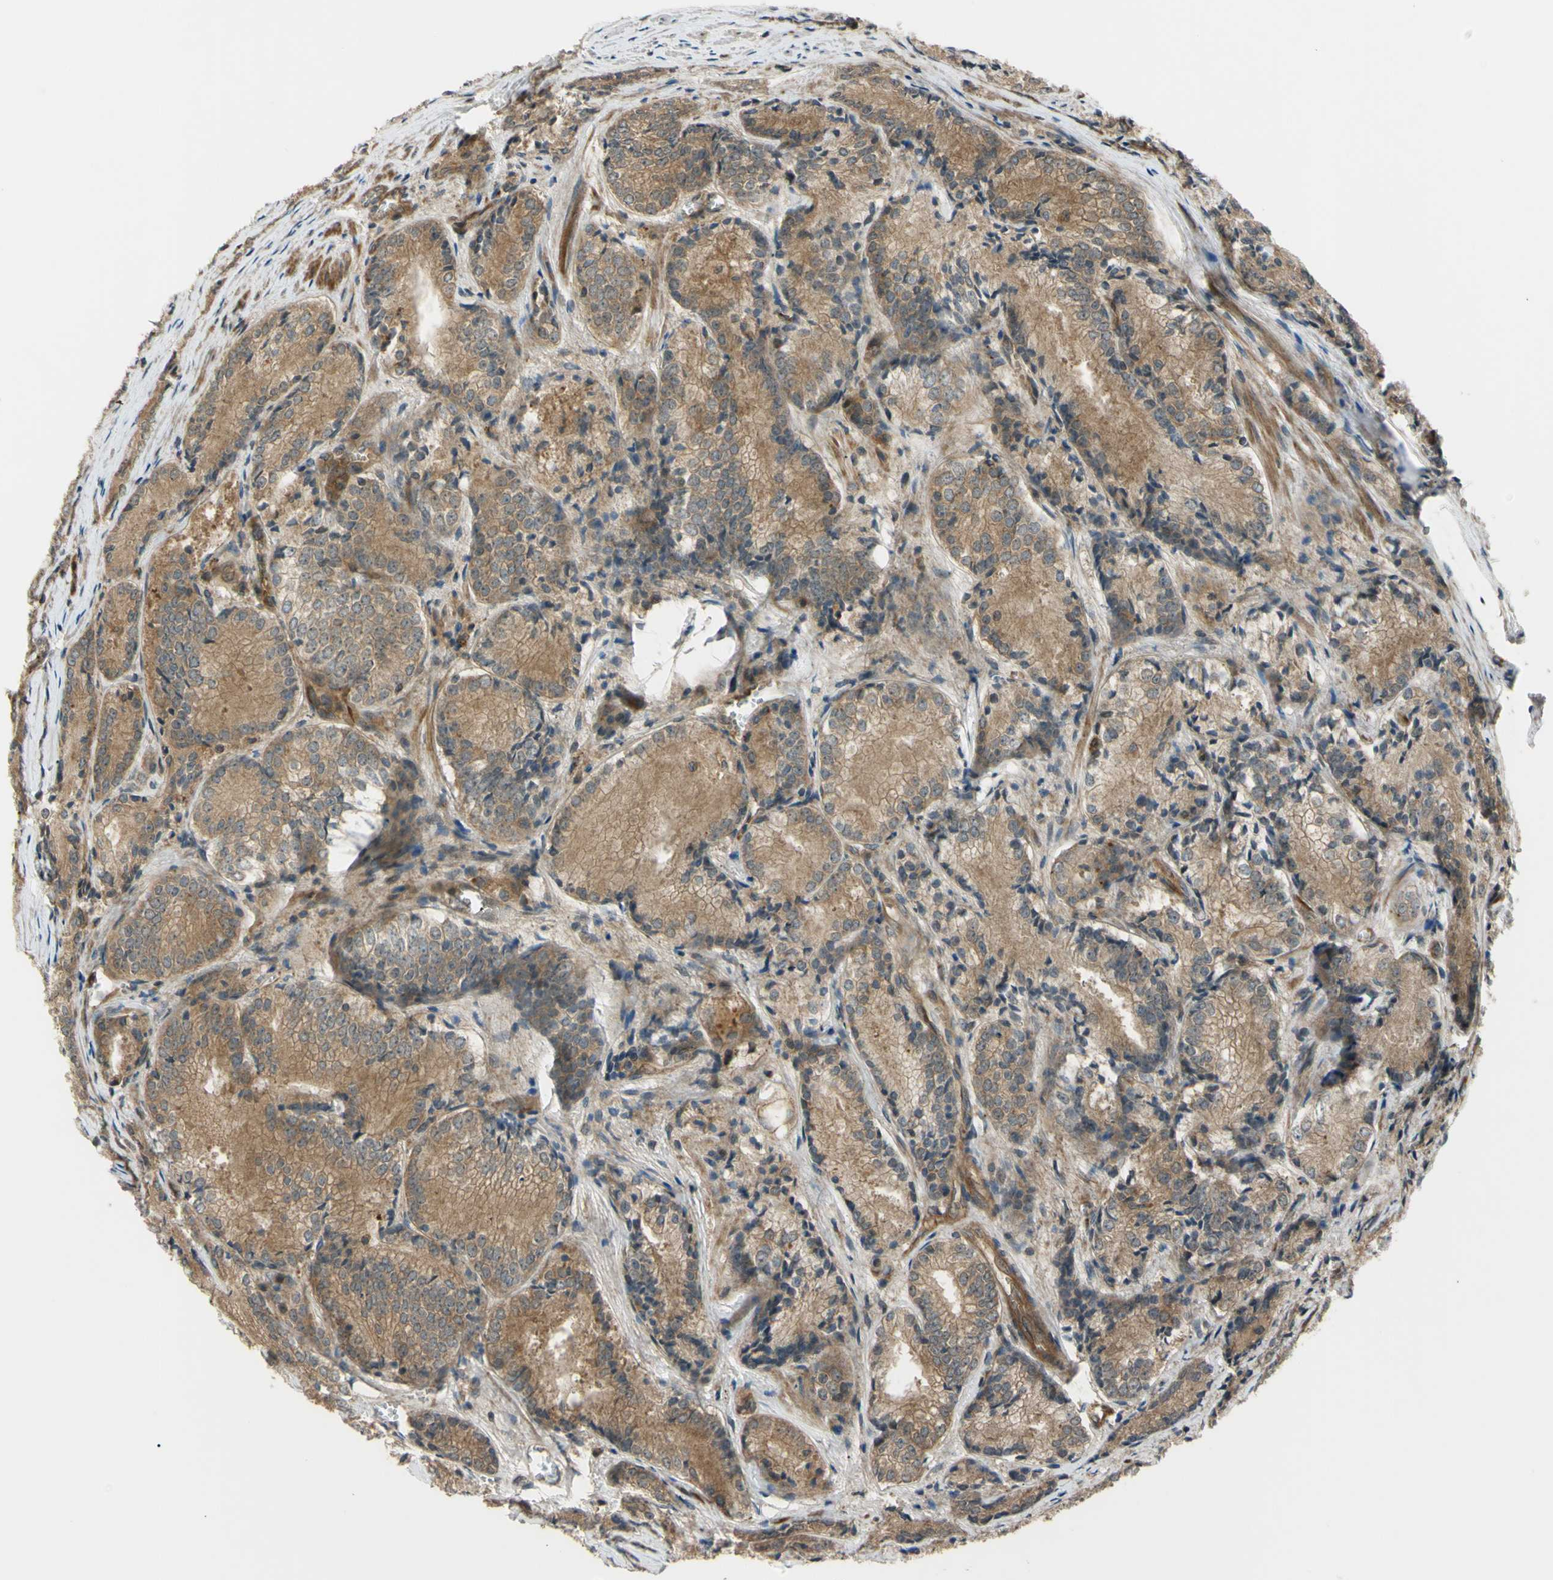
{"staining": {"intensity": "moderate", "quantity": ">75%", "location": "cytoplasmic/membranous"}, "tissue": "prostate cancer", "cell_type": "Tumor cells", "image_type": "cancer", "snomed": [{"axis": "morphology", "description": "Adenocarcinoma, Low grade"}, {"axis": "topography", "description": "Prostate"}], "caption": "Prostate cancer tissue demonstrates moderate cytoplasmic/membranous expression in approximately >75% of tumor cells", "gene": "FLII", "patient": {"sex": "male", "age": 60}}